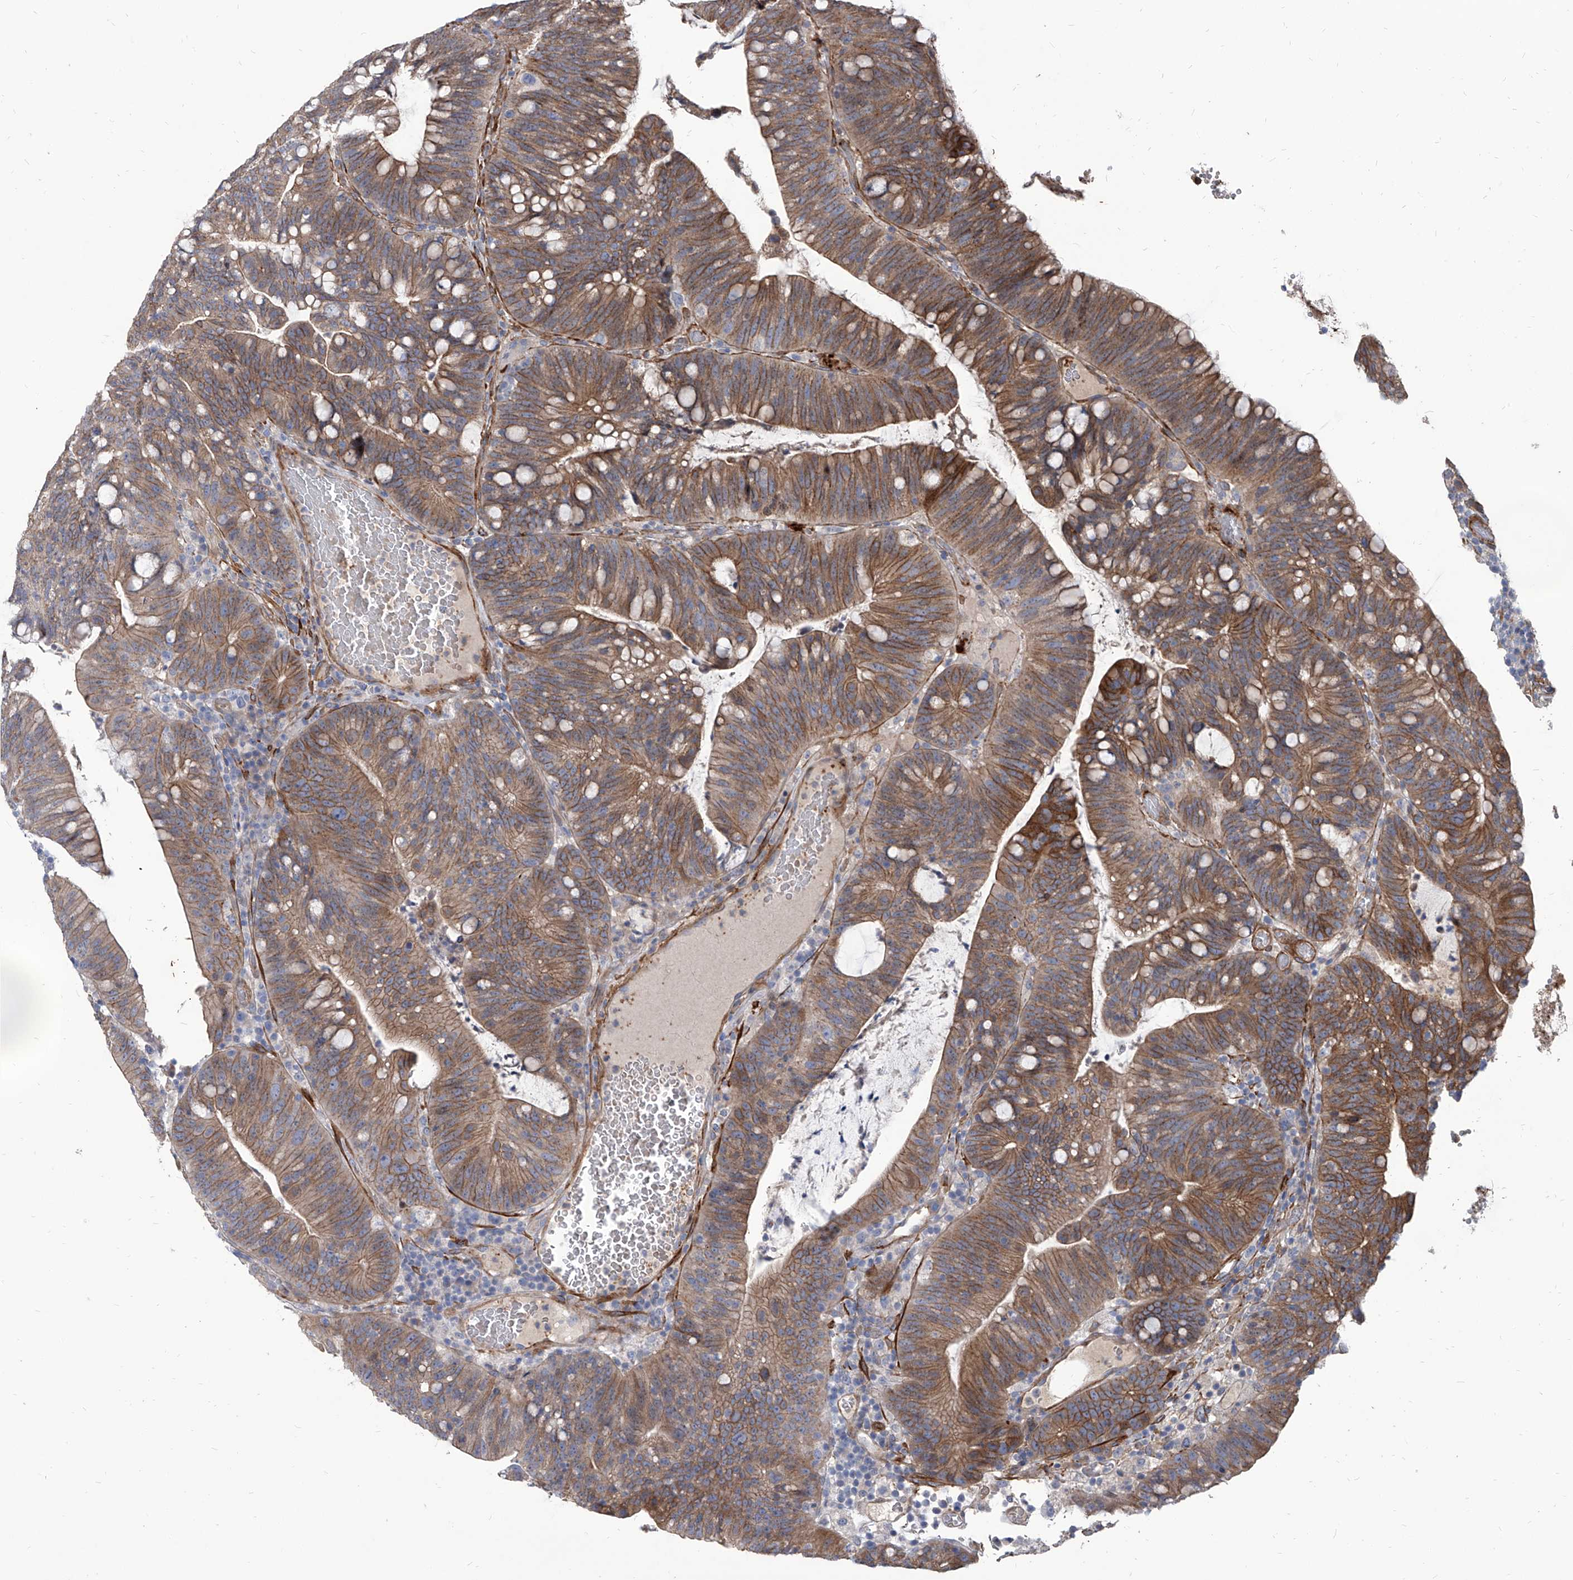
{"staining": {"intensity": "moderate", "quantity": ">75%", "location": "cytoplasmic/membranous"}, "tissue": "colorectal cancer", "cell_type": "Tumor cells", "image_type": "cancer", "snomed": [{"axis": "morphology", "description": "Adenocarcinoma, NOS"}, {"axis": "topography", "description": "Colon"}], "caption": "Immunohistochemical staining of human colorectal cancer shows moderate cytoplasmic/membranous protein positivity in approximately >75% of tumor cells.", "gene": "FAM83B", "patient": {"sex": "female", "age": 66}}